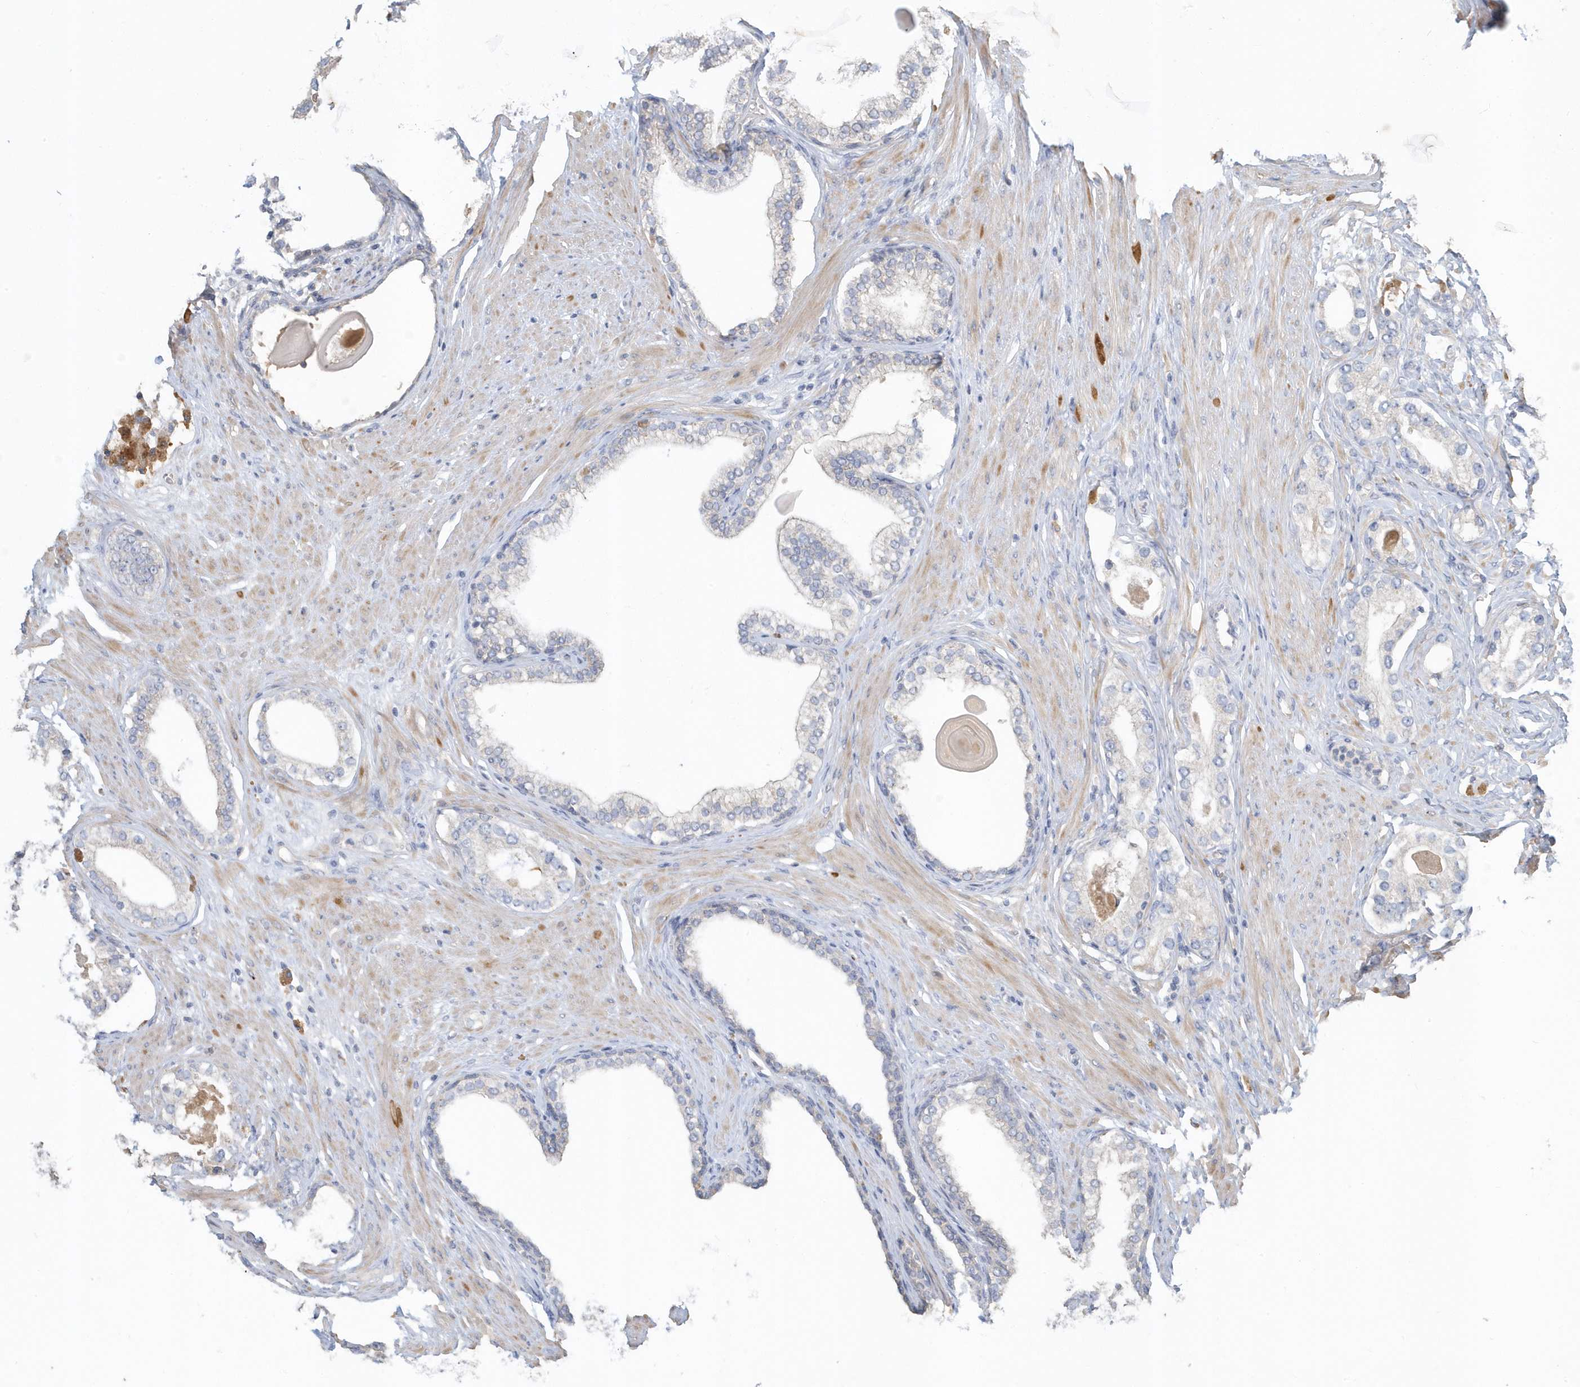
{"staining": {"intensity": "negative", "quantity": "none", "location": "none"}, "tissue": "prostate cancer", "cell_type": "Tumor cells", "image_type": "cancer", "snomed": [{"axis": "morphology", "description": "Adenocarcinoma, High grade"}, {"axis": "topography", "description": "Prostate"}], "caption": "The IHC photomicrograph has no significant expression in tumor cells of prostate cancer tissue.", "gene": "USP53", "patient": {"sex": "male", "age": 63}}